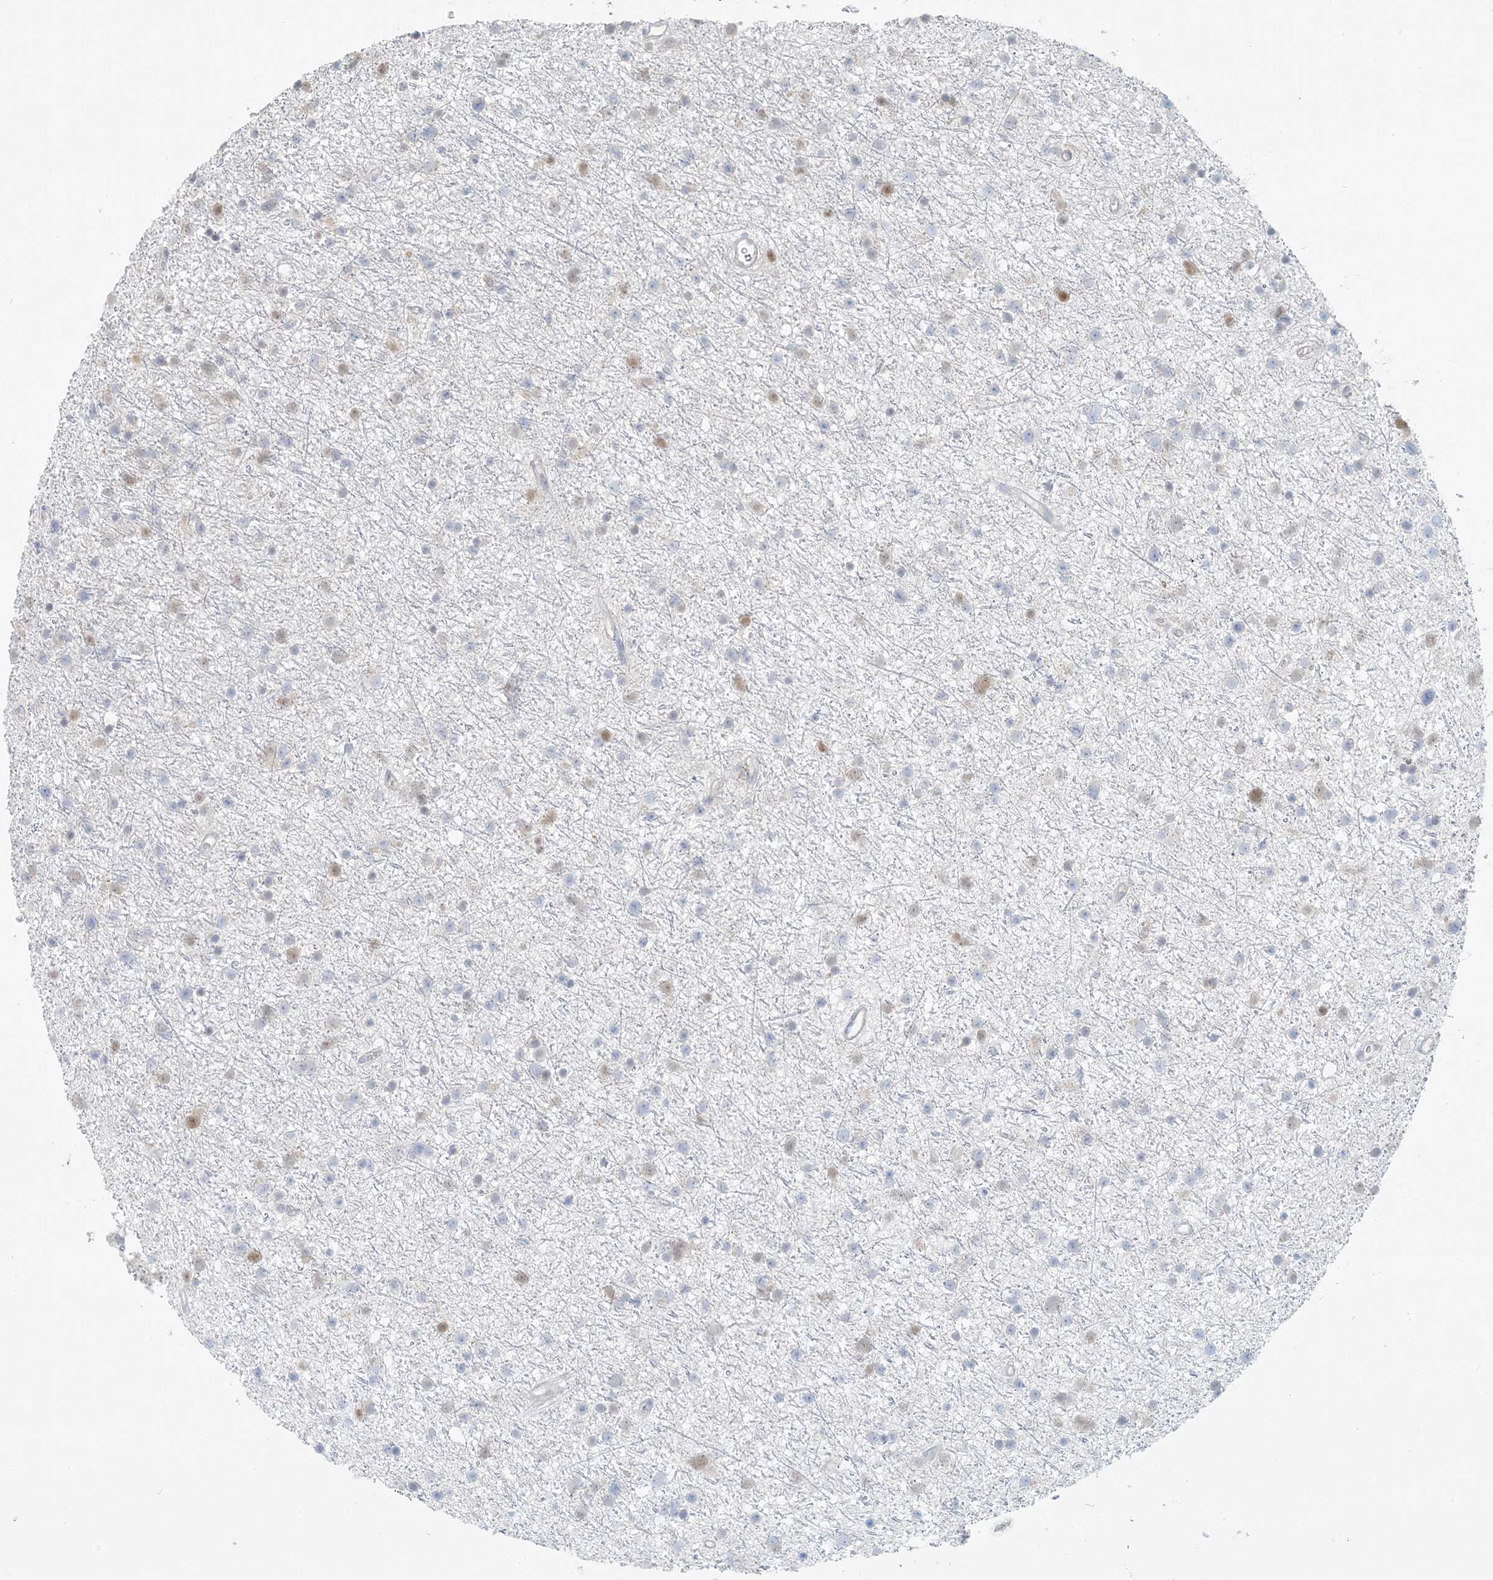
{"staining": {"intensity": "negative", "quantity": "none", "location": "none"}, "tissue": "glioma", "cell_type": "Tumor cells", "image_type": "cancer", "snomed": [{"axis": "morphology", "description": "Glioma, malignant, Low grade"}, {"axis": "topography", "description": "Cerebral cortex"}], "caption": "This is an IHC histopathology image of glioma. There is no staining in tumor cells.", "gene": "HACL1", "patient": {"sex": "female", "age": 39}}